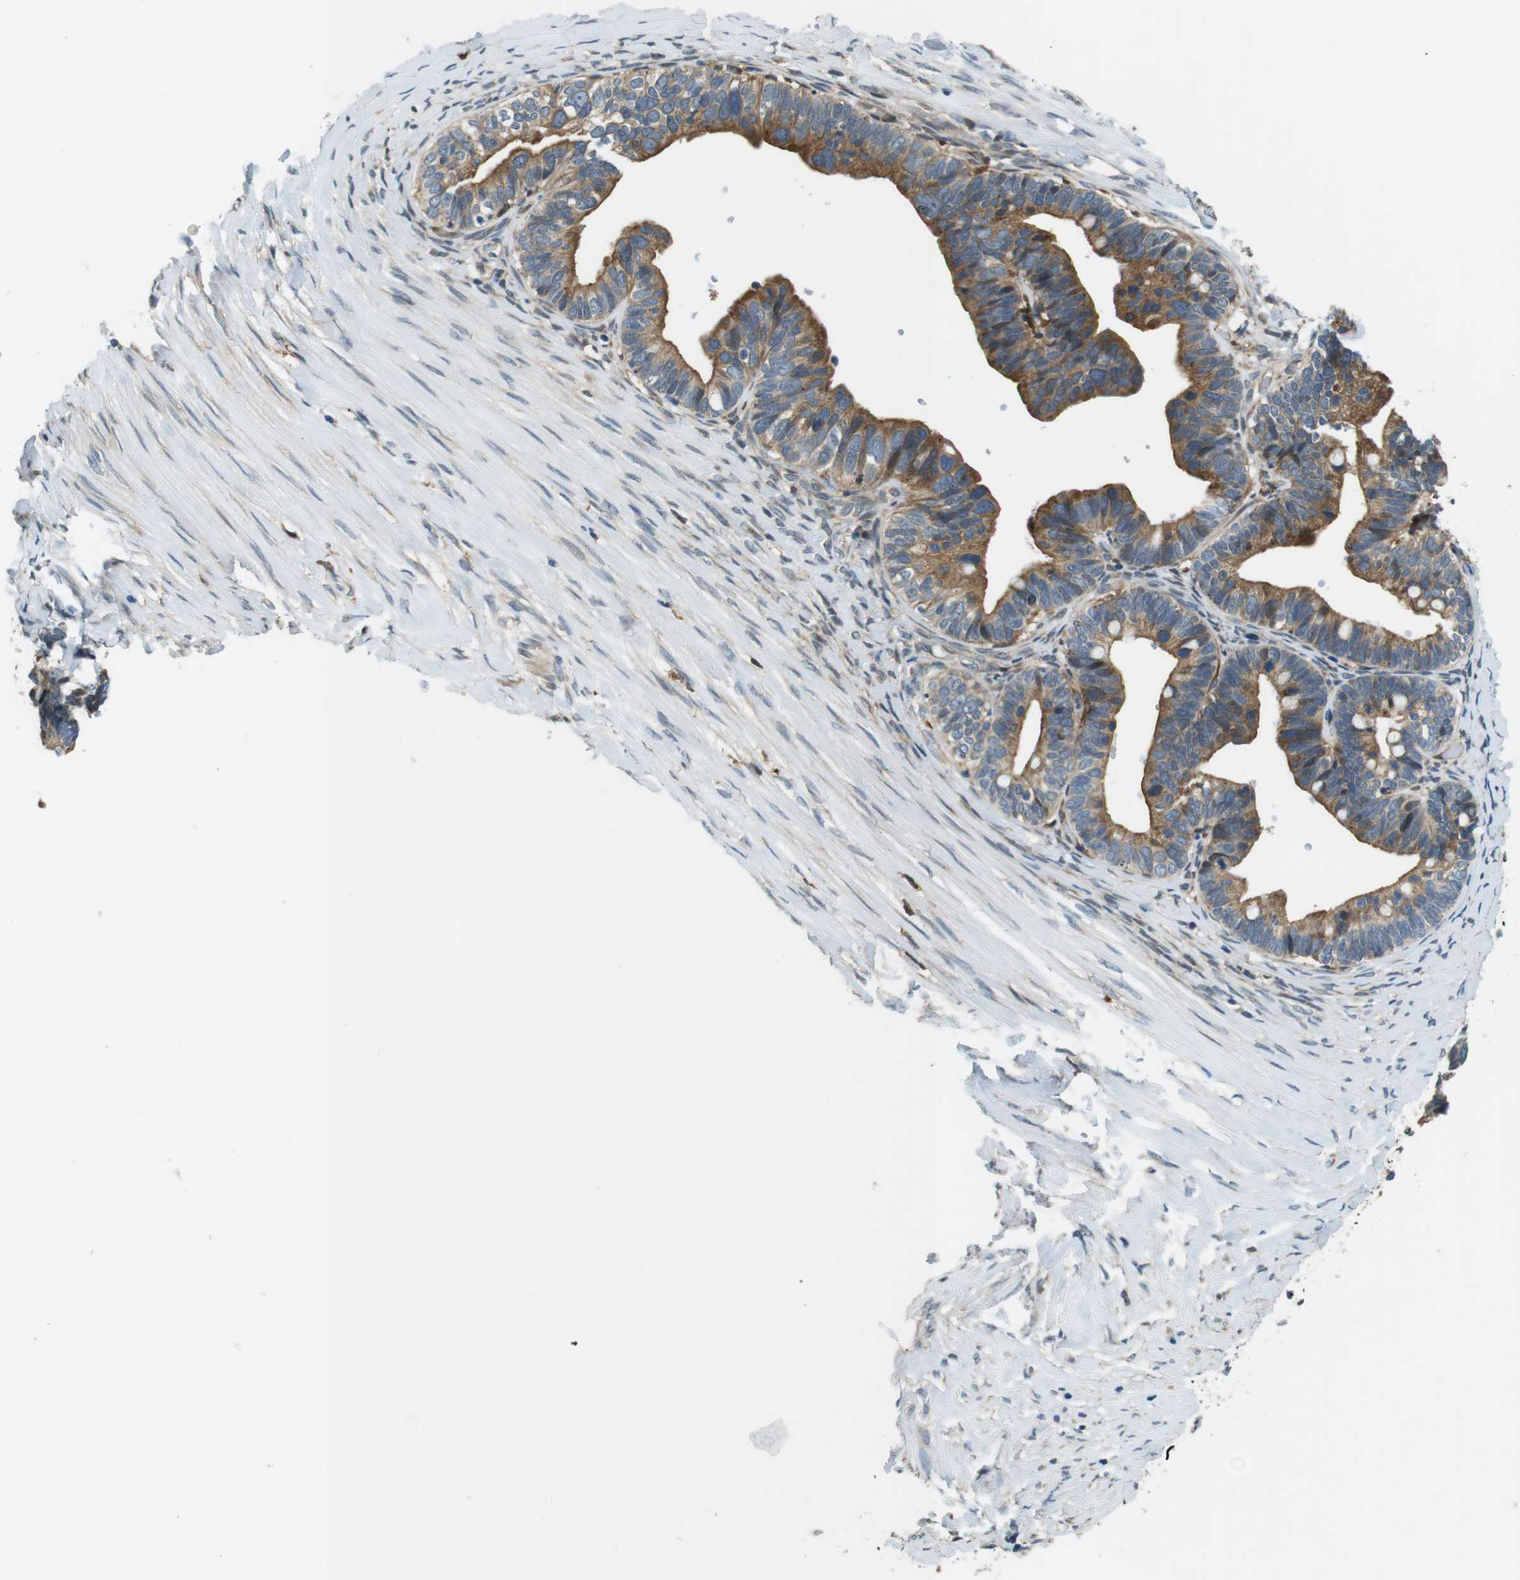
{"staining": {"intensity": "moderate", "quantity": ">75%", "location": "cytoplasmic/membranous"}, "tissue": "ovarian cancer", "cell_type": "Tumor cells", "image_type": "cancer", "snomed": [{"axis": "morphology", "description": "Cystadenocarcinoma, serous, NOS"}, {"axis": "topography", "description": "Ovary"}], "caption": "Tumor cells show moderate cytoplasmic/membranous expression in about >75% of cells in ovarian cancer. (DAB IHC with brightfield microscopy, high magnification).", "gene": "PALD1", "patient": {"sex": "female", "age": 56}}